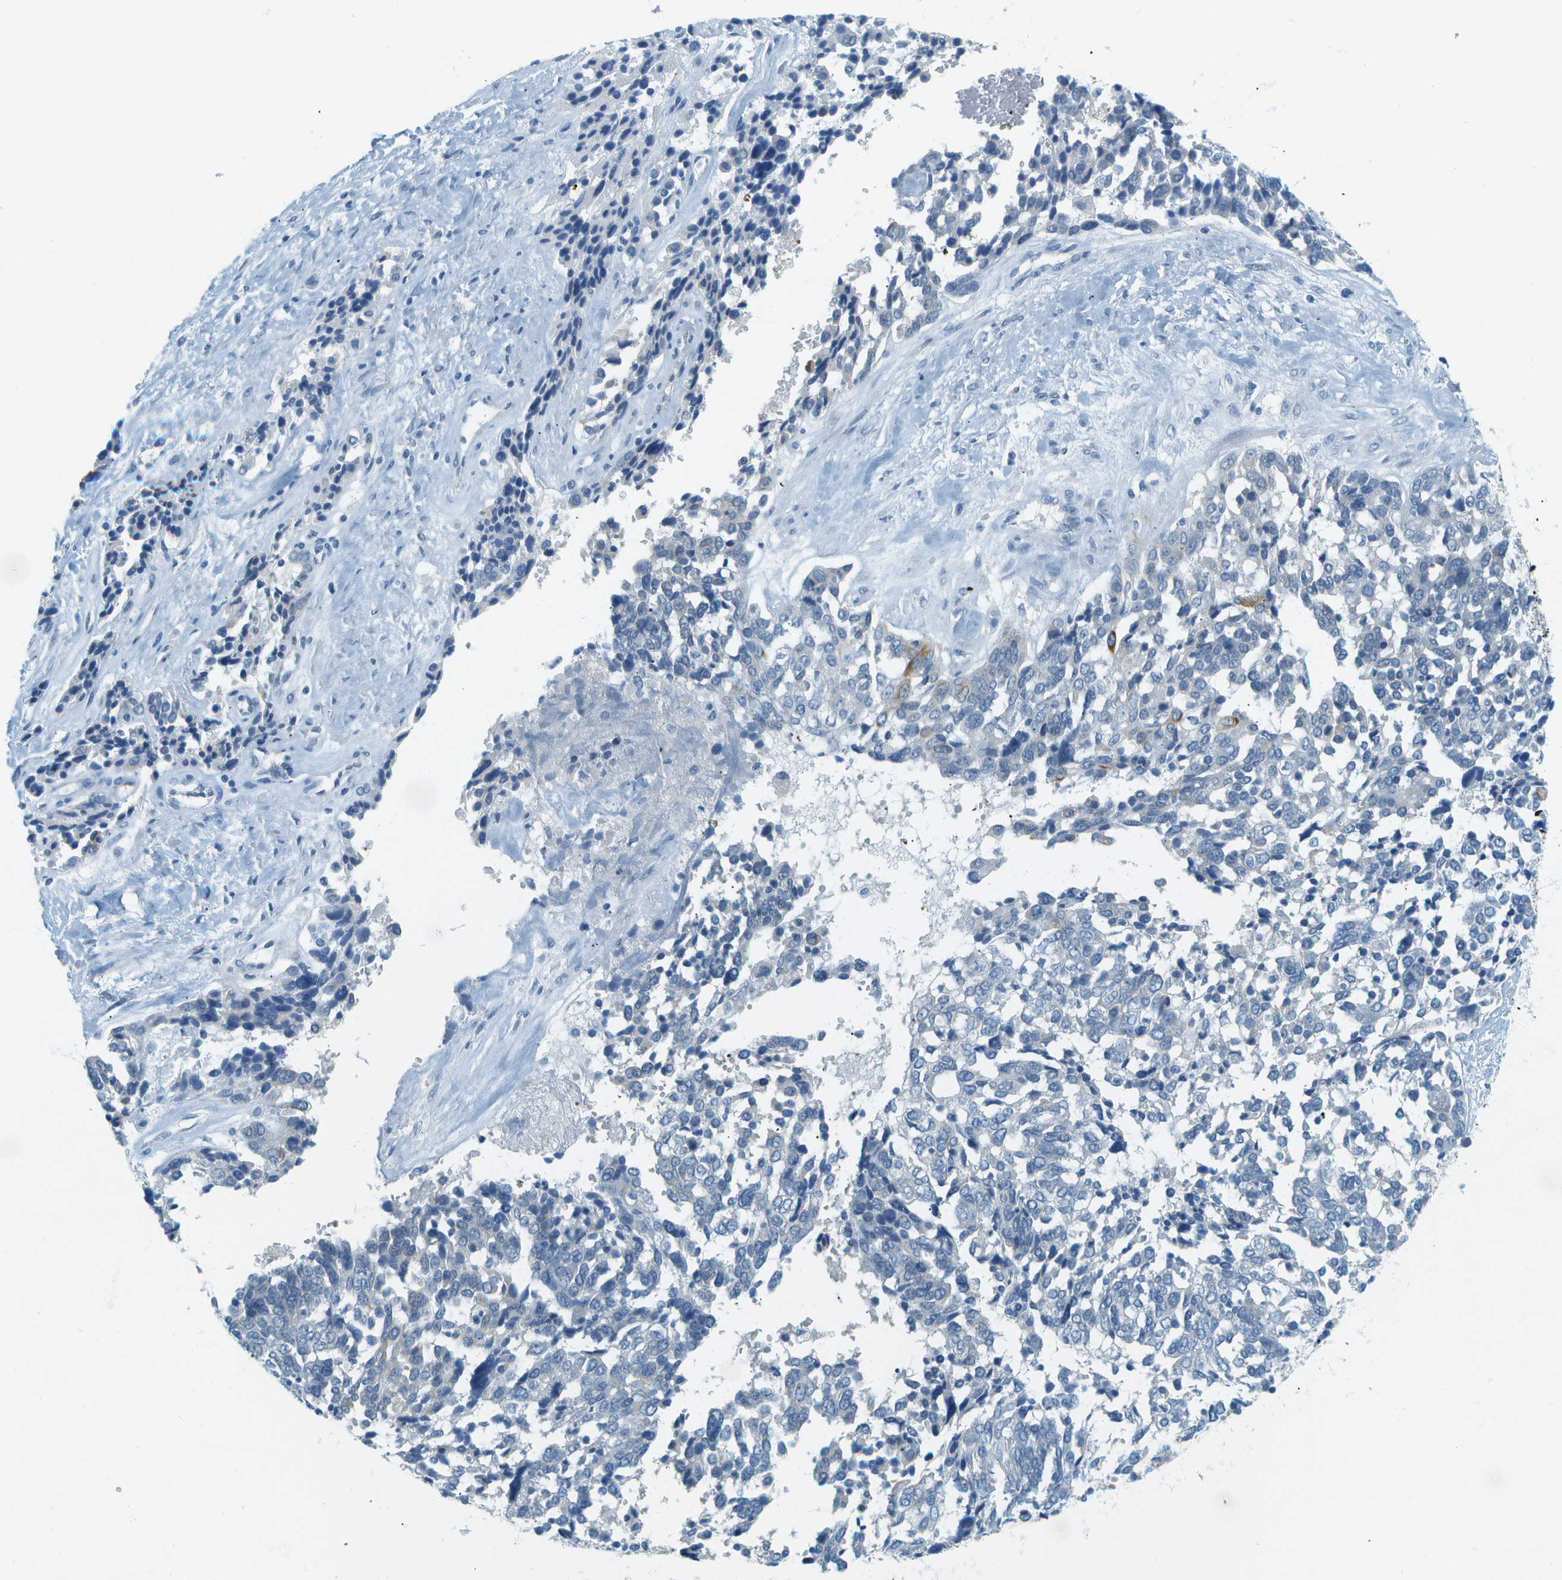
{"staining": {"intensity": "negative", "quantity": "none", "location": "none"}, "tissue": "ovarian cancer", "cell_type": "Tumor cells", "image_type": "cancer", "snomed": [{"axis": "morphology", "description": "Cystadenocarcinoma, serous, NOS"}, {"axis": "topography", "description": "Ovary"}], "caption": "The micrograph shows no significant staining in tumor cells of ovarian serous cystadenocarcinoma.", "gene": "SMYD5", "patient": {"sex": "female", "age": 44}}